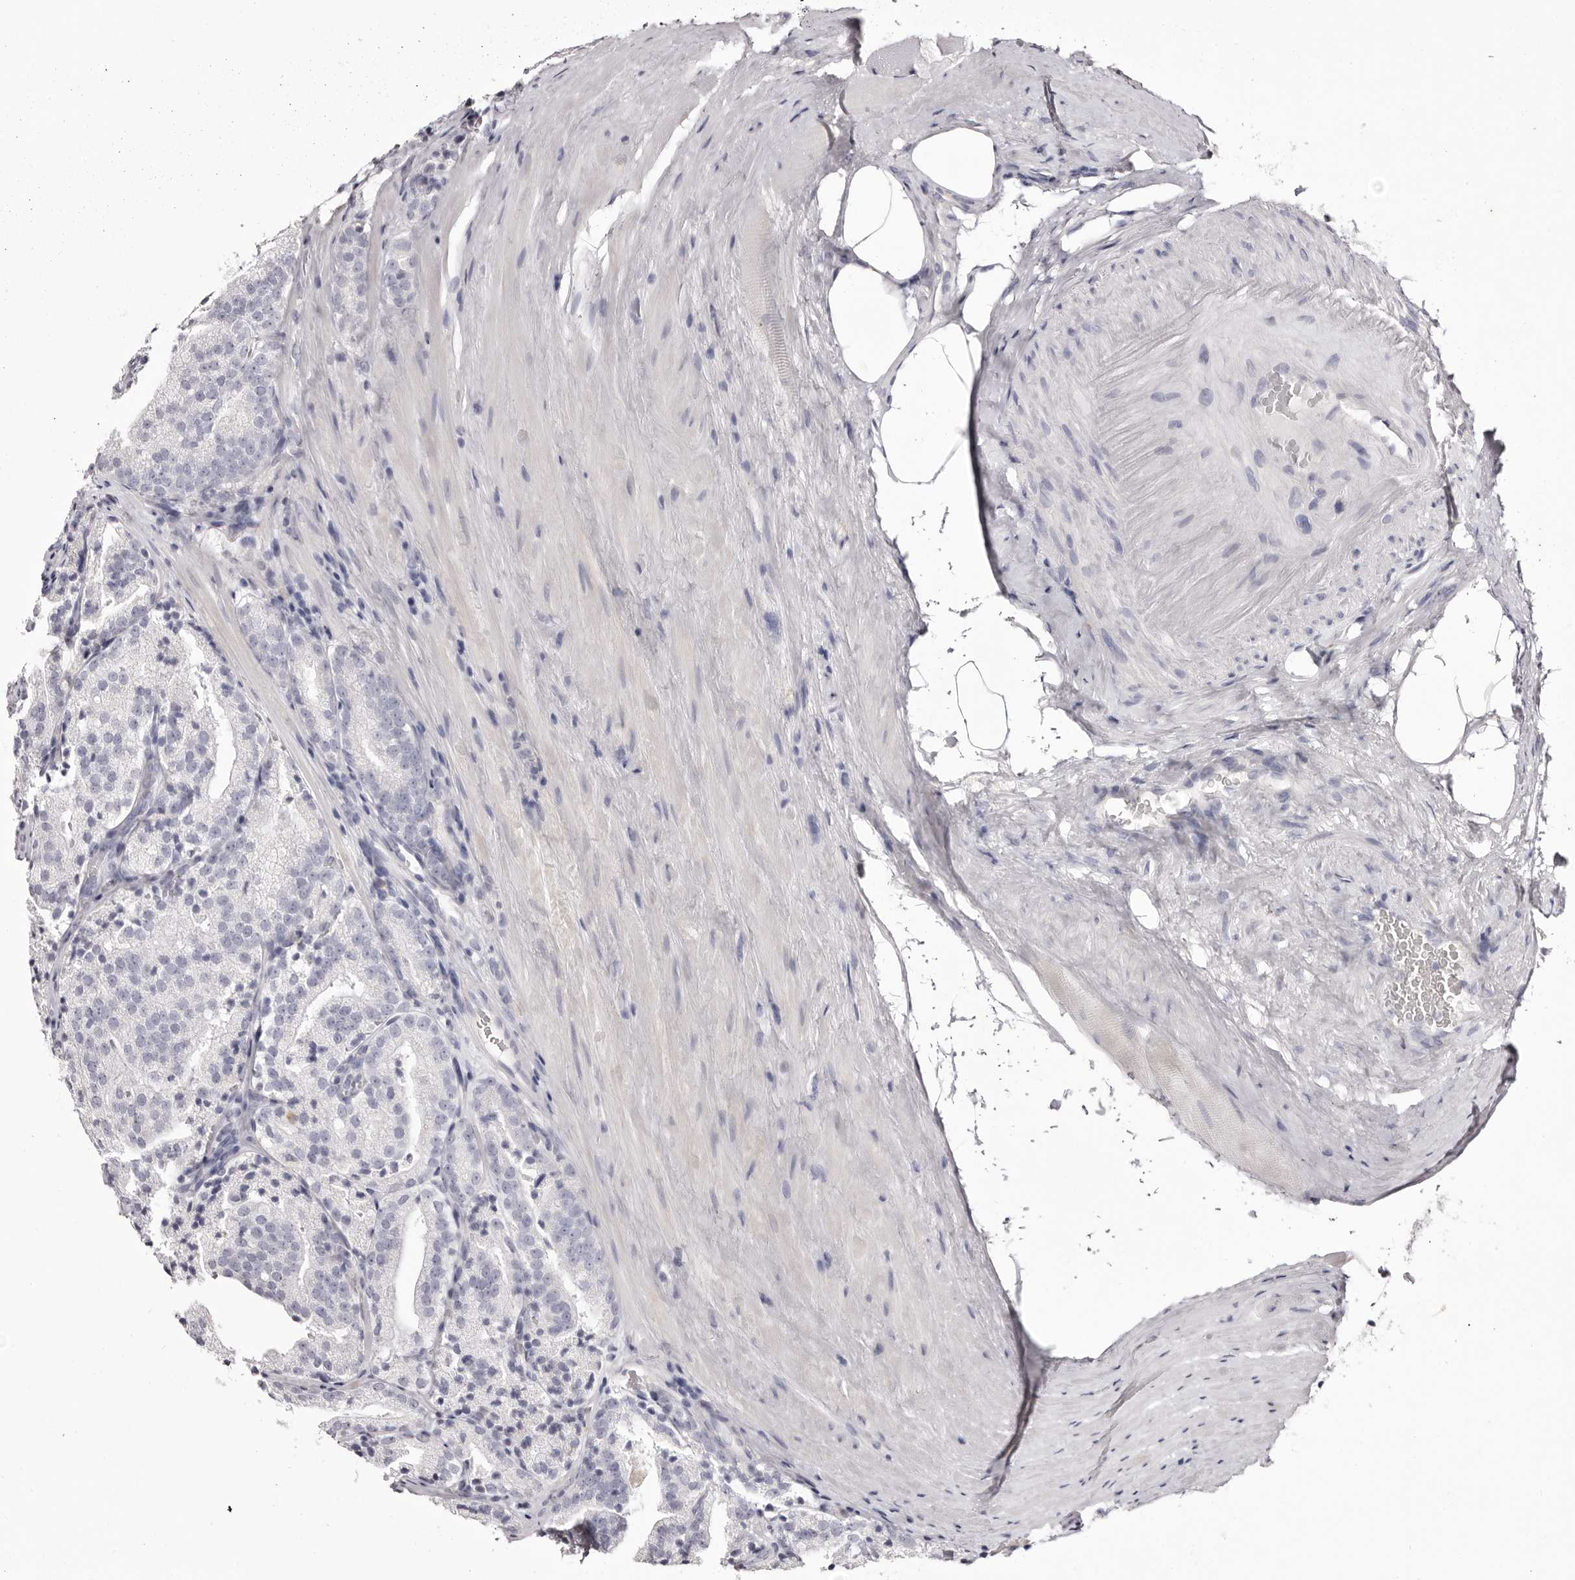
{"staining": {"intensity": "negative", "quantity": "none", "location": "none"}, "tissue": "prostate cancer", "cell_type": "Tumor cells", "image_type": "cancer", "snomed": [{"axis": "morphology", "description": "Adenocarcinoma, High grade"}, {"axis": "topography", "description": "Prostate"}], "caption": "There is no significant positivity in tumor cells of prostate adenocarcinoma (high-grade).", "gene": "CA6", "patient": {"sex": "male", "age": 57}}